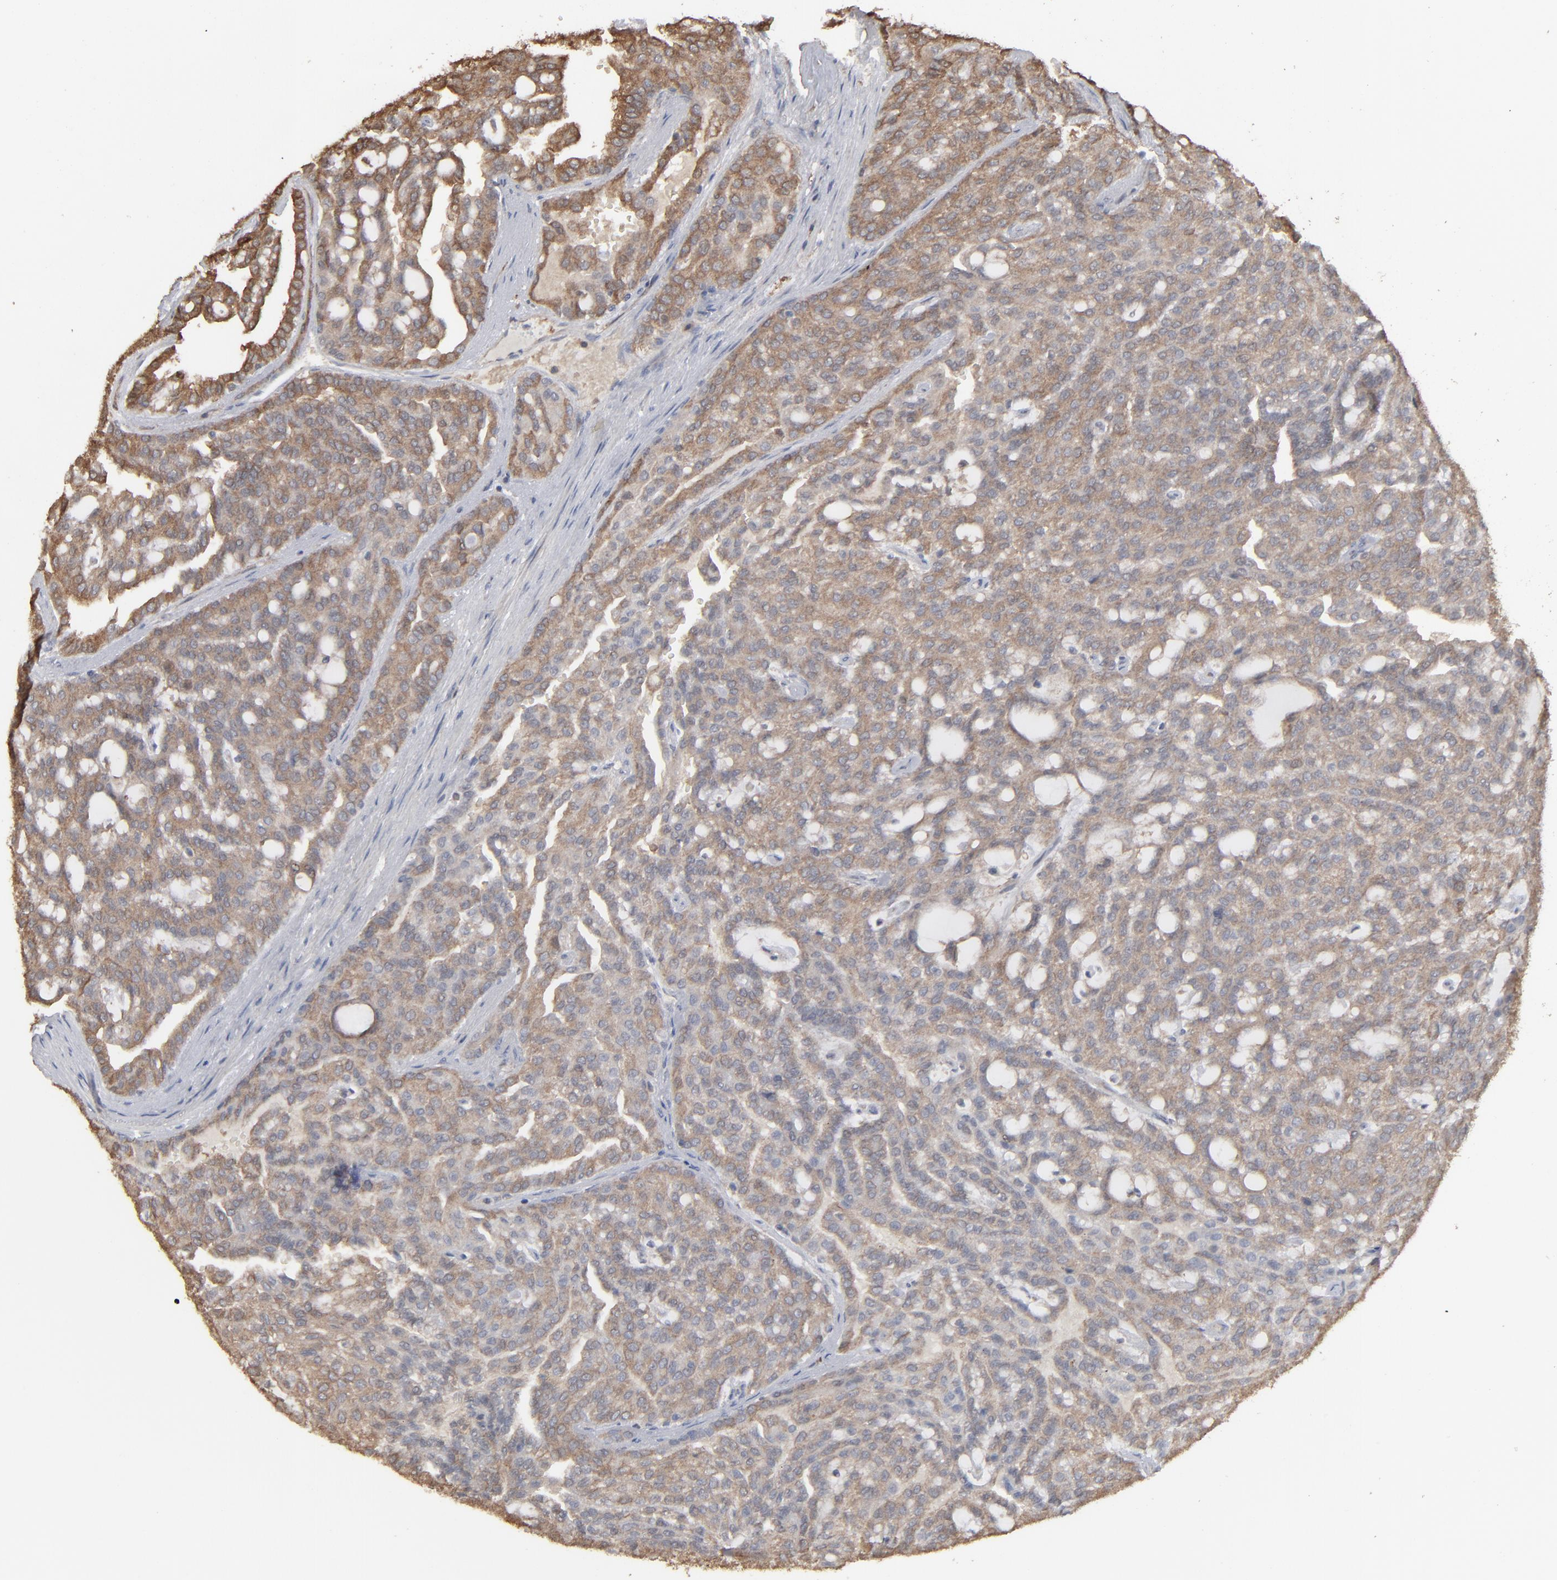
{"staining": {"intensity": "moderate", "quantity": ">75%", "location": "cytoplasmic/membranous"}, "tissue": "renal cancer", "cell_type": "Tumor cells", "image_type": "cancer", "snomed": [{"axis": "morphology", "description": "Adenocarcinoma, NOS"}, {"axis": "topography", "description": "Kidney"}], "caption": "Protein expression by immunohistochemistry (IHC) displays moderate cytoplasmic/membranous positivity in about >75% of tumor cells in adenocarcinoma (renal). (DAB IHC, brown staining for protein, blue staining for nuclei).", "gene": "NME1-NME2", "patient": {"sex": "male", "age": 63}}